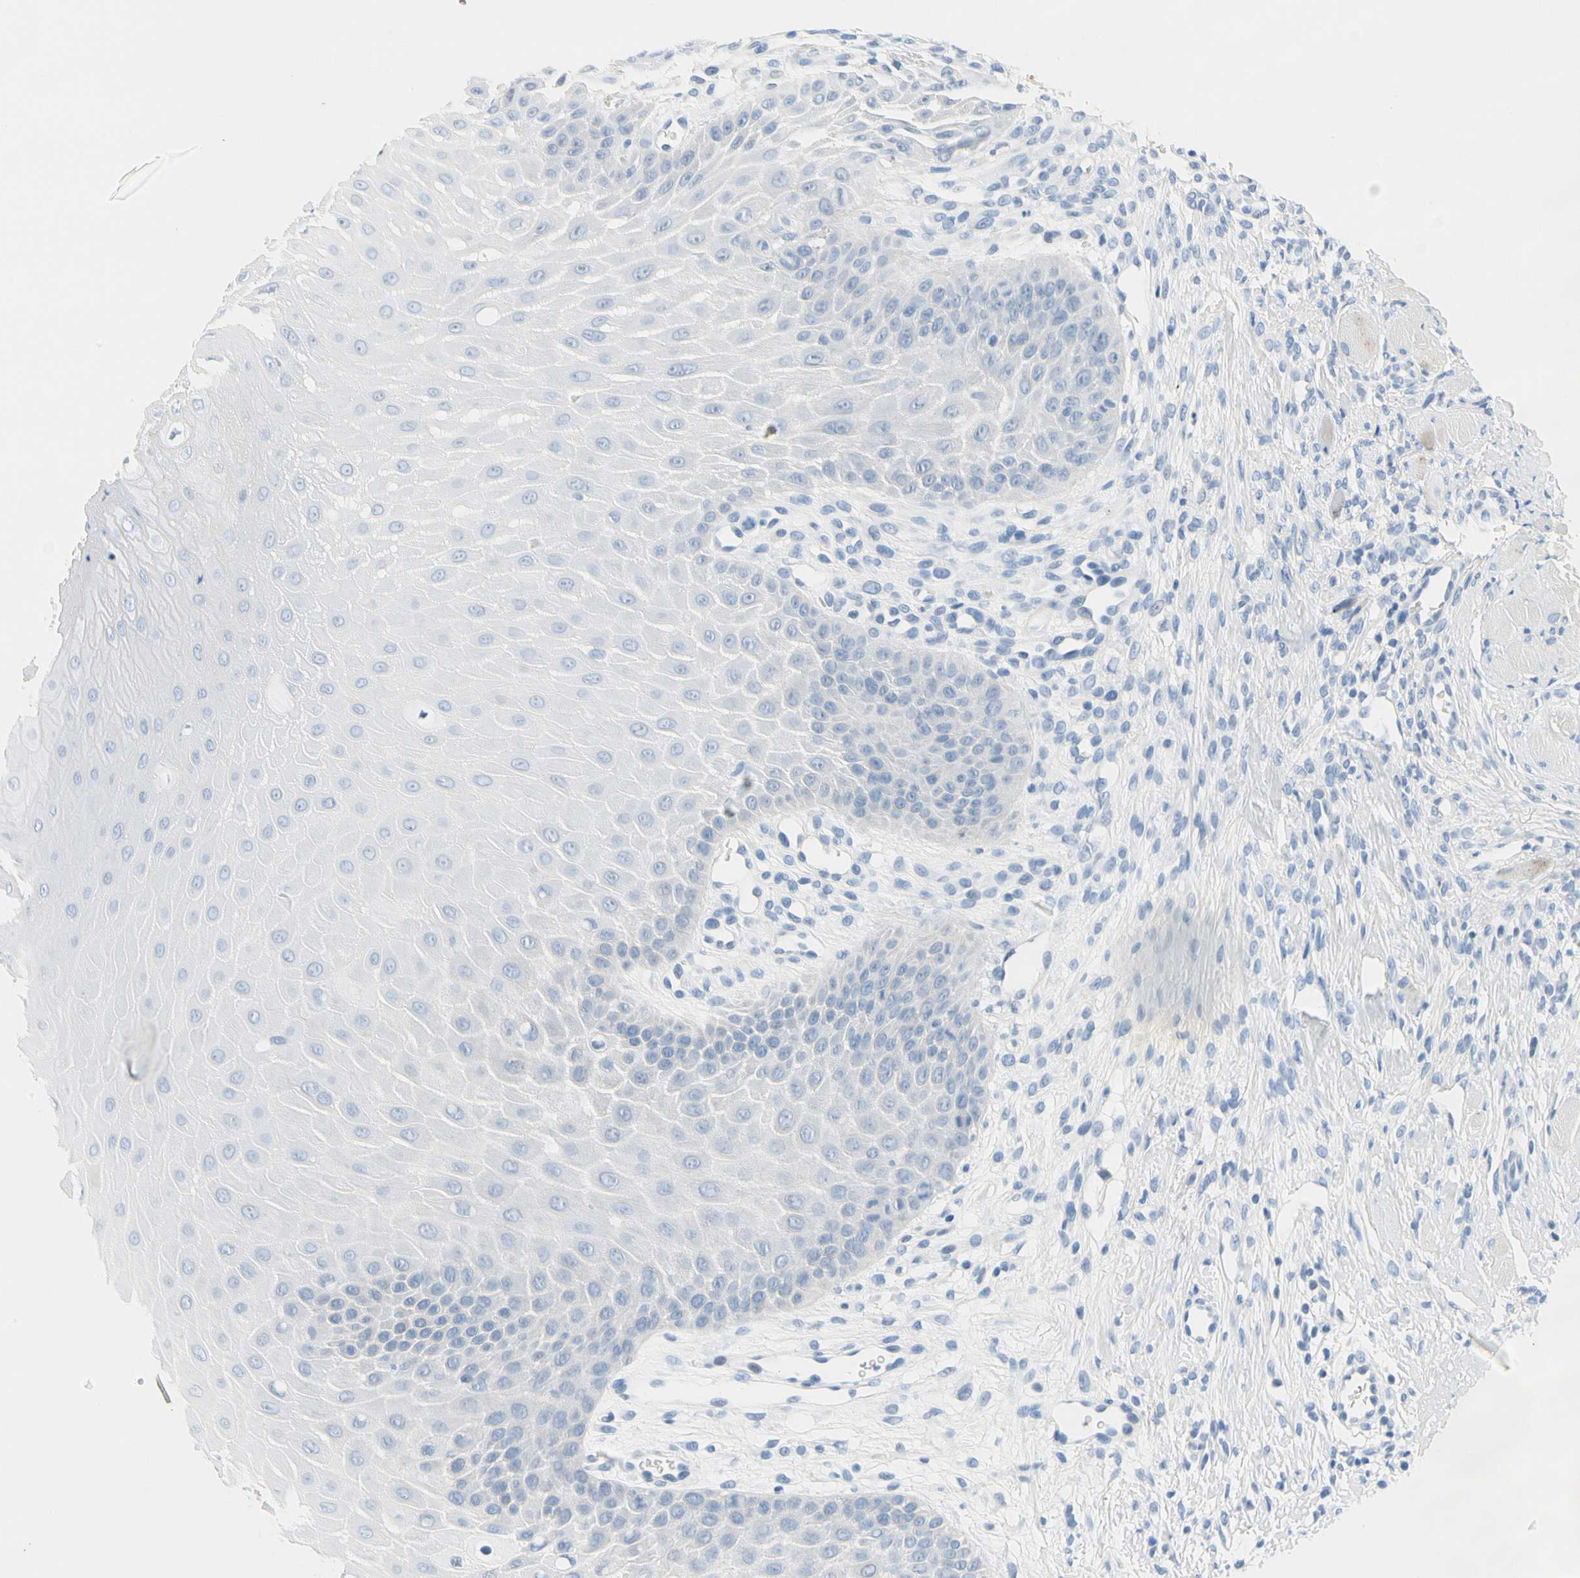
{"staining": {"intensity": "negative", "quantity": "none", "location": "none"}, "tissue": "oral mucosa", "cell_type": "Squamous epithelial cells", "image_type": "normal", "snomed": [{"axis": "morphology", "description": "Normal tissue, NOS"}, {"axis": "topography", "description": "Oral tissue"}], "caption": "High magnification brightfield microscopy of unremarkable oral mucosa stained with DAB (brown) and counterstained with hematoxylin (blue): squamous epithelial cells show no significant expression. (DAB immunohistochemistry (IHC), high magnification).", "gene": "MARK1", "patient": {"sex": "female", "age": 47}}